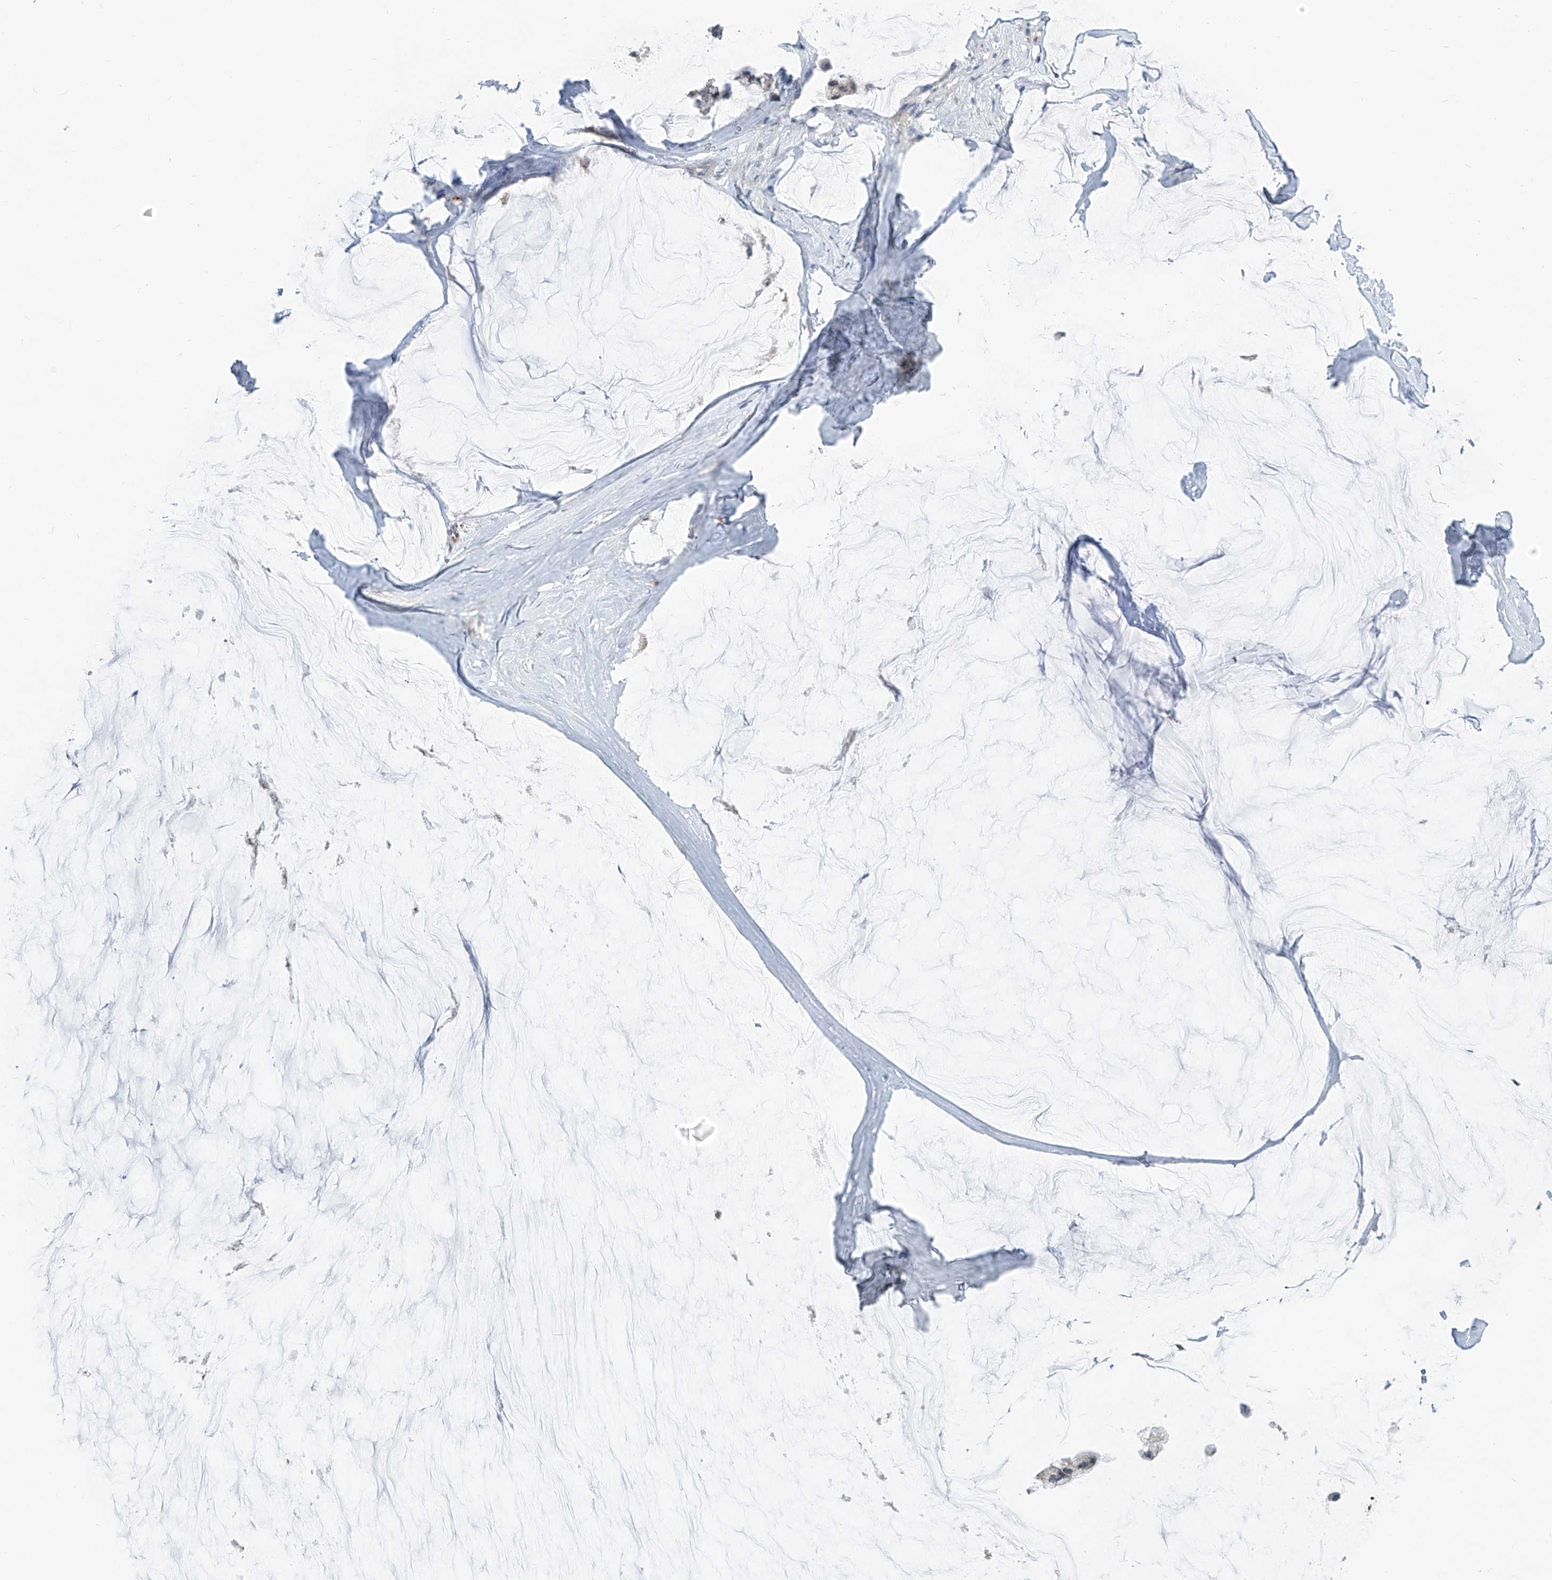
{"staining": {"intensity": "negative", "quantity": "none", "location": "none"}, "tissue": "ovarian cancer", "cell_type": "Tumor cells", "image_type": "cancer", "snomed": [{"axis": "morphology", "description": "Cystadenocarcinoma, mucinous, NOS"}, {"axis": "topography", "description": "Ovary"}], "caption": "Histopathology image shows no protein positivity in tumor cells of ovarian cancer (mucinous cystadenocarcinoma) tissue. The staining was performed using DAB (3,3'-diaminobenzidine) to visualize the protein expression in brown, while the nuclei were stained in blue with hematoxylin (Magnification: 20x).", "gene": "KRTAP25-1", "patient": {"sex": "female", "age": 39}}